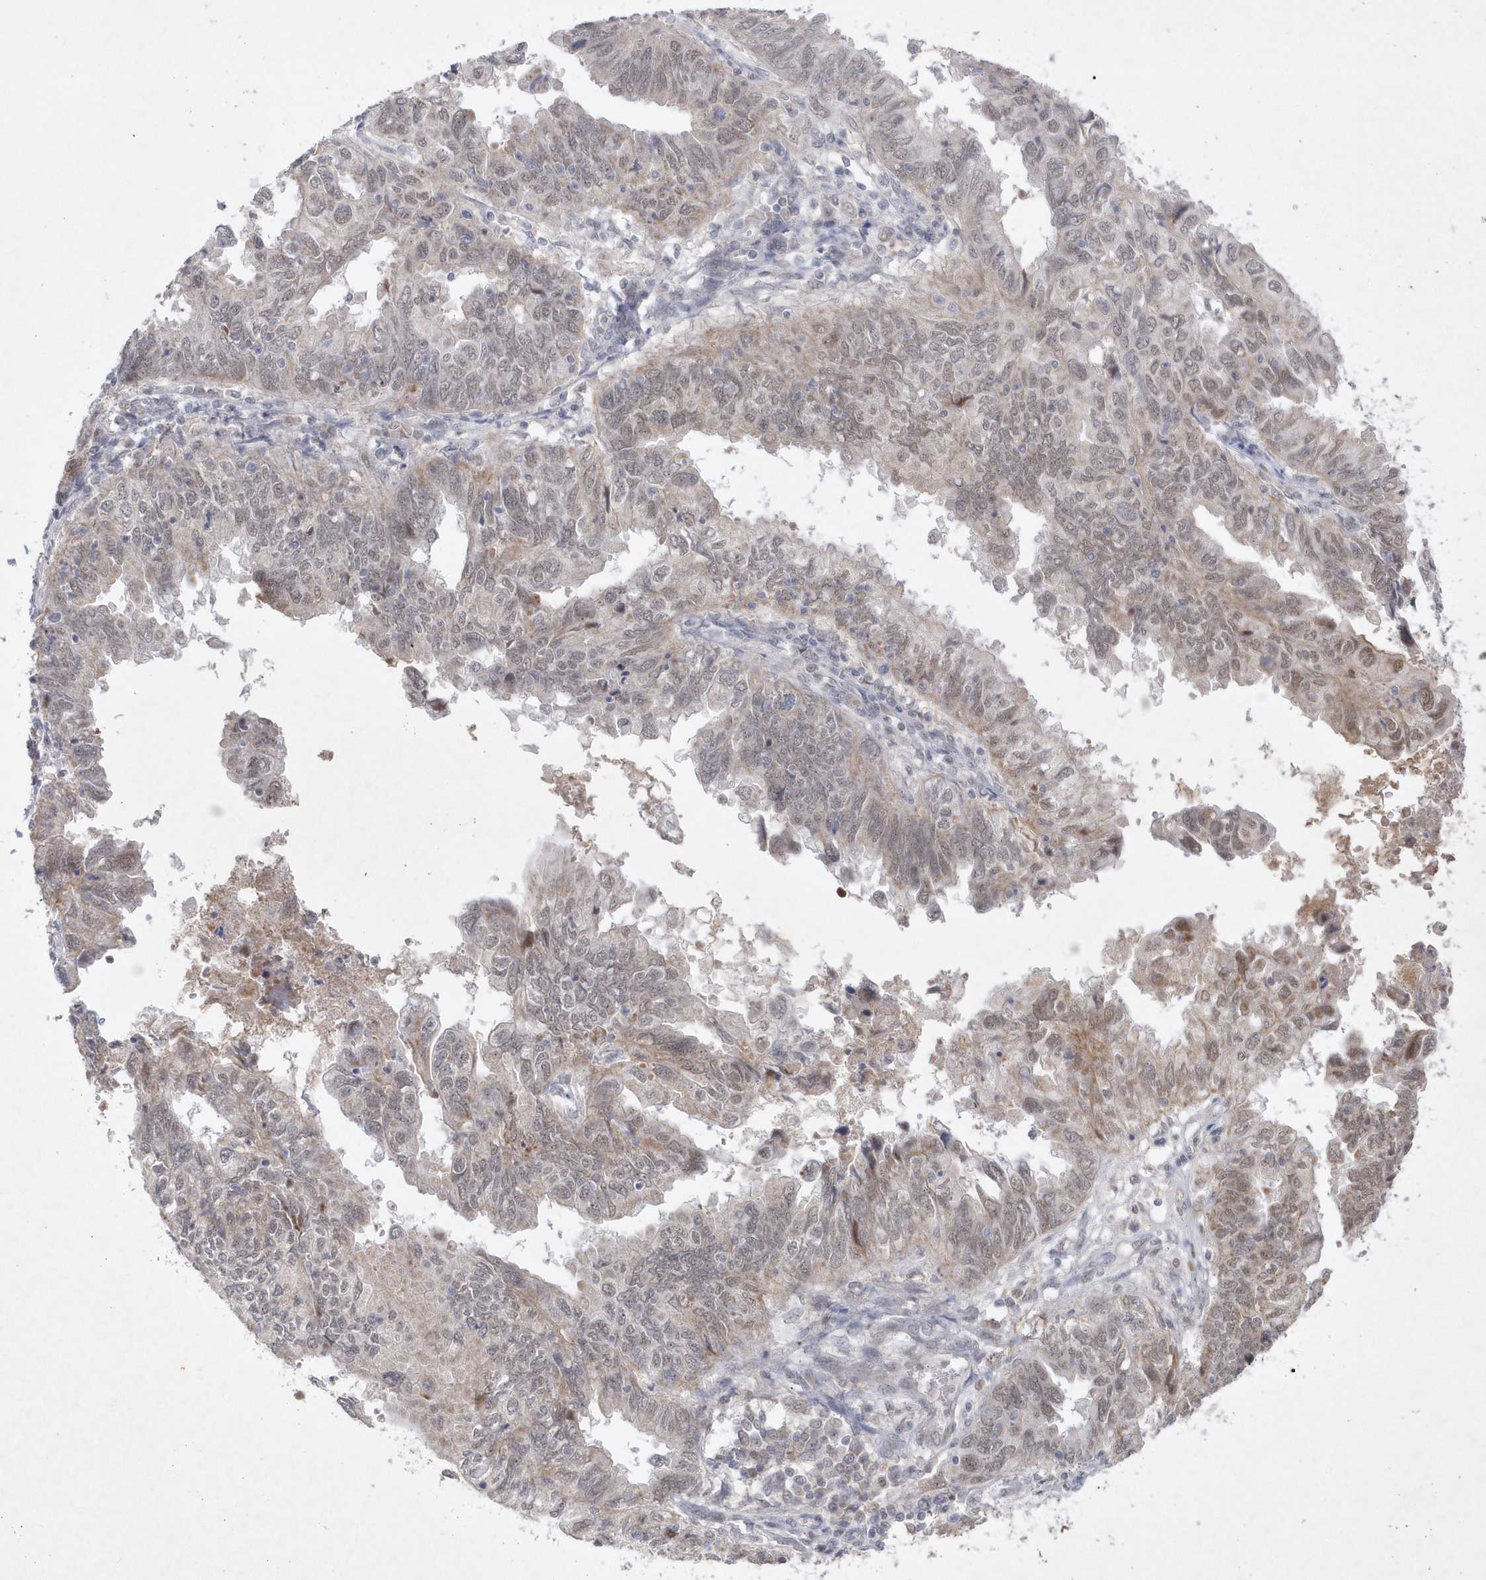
{"staining": {"intensity": "moderate", "quantity": "25%-75%", "location": "cytoplasmic/membranous,nuclear"}, "tissue": "endometrial cancer", "cell_type": "Tumor cells", "image_type": "cancer", "snomed": [{"axis": "morphology", "description": "Adenocarcinoma, NOS"}, {"axis": "topography", "description": "Uterus"}], "caption": "IHC photomicrograph of human endometrial cancer (adenocarcinoma) stained for a protein (brown), which shows medium levels of moderate cytoplasmic/membranous and nuclear positivity in approximately 25%-75% of tumor cells.", "gene": "CPSF3", "patient": {"sex": "female", "age": 77}}